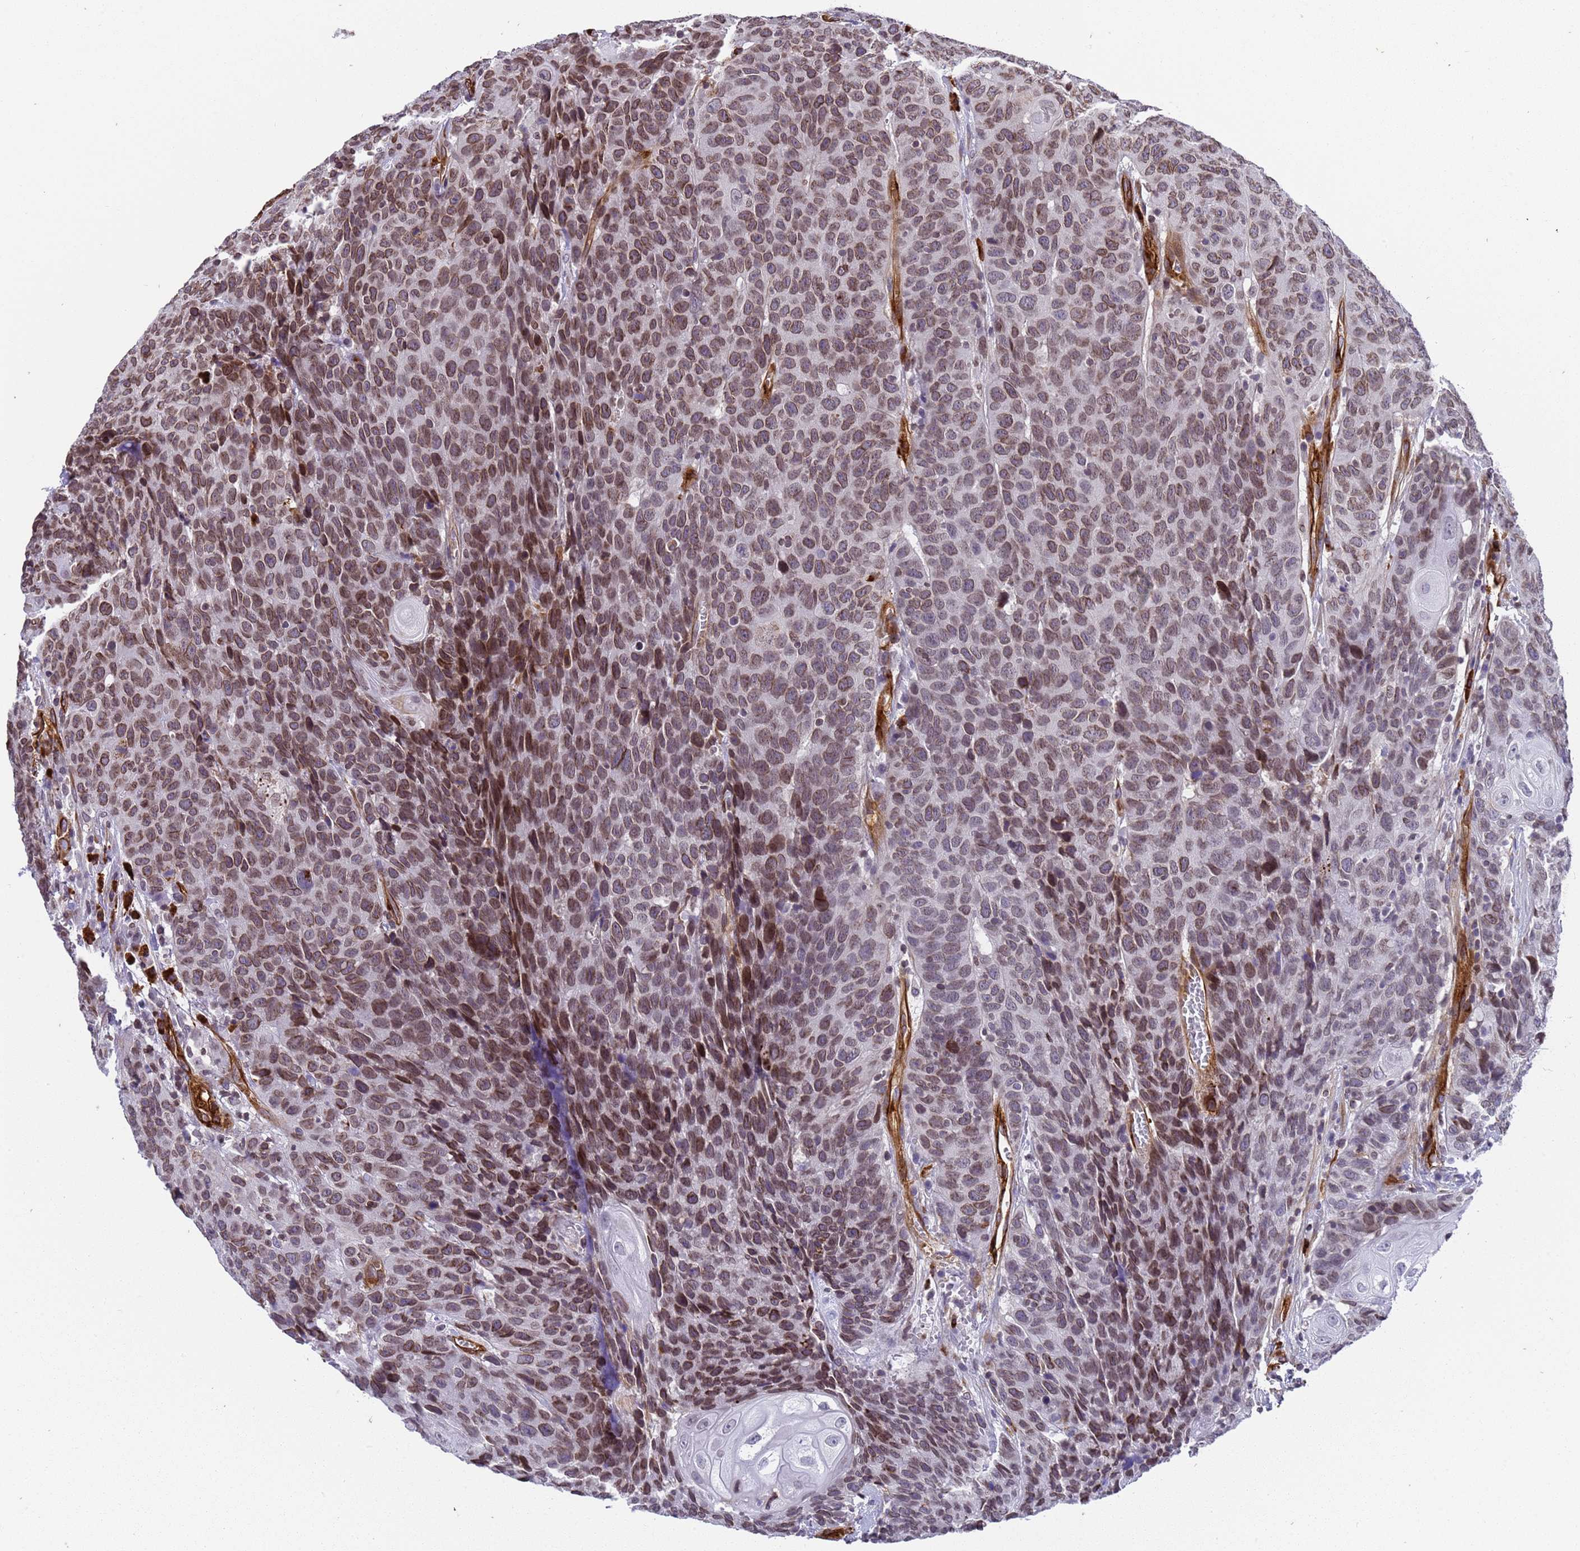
{"staining": {"intensity": "moderate", "quantity": "25%-75%", "location": "cytoplasmic/membranous,nuclear"}, "tissue": "head and neck cancer", "cell_type": "Tumor cells", "image_type": "cancer", "snomed": [{"axis": "morphology", "description": "Squamous cell carcinoma, NOS"}, {"axis": "topography", "description": "Head-Neck"}], "caption": "Tumor cells display moderate cytoplasmic/membranous and nuclear staining in about 25%-75% of cells in squamous cell carcinoma (head and neck).", "gene": "IGFBP7", "patient": {"sex": "male", "age": 66}}